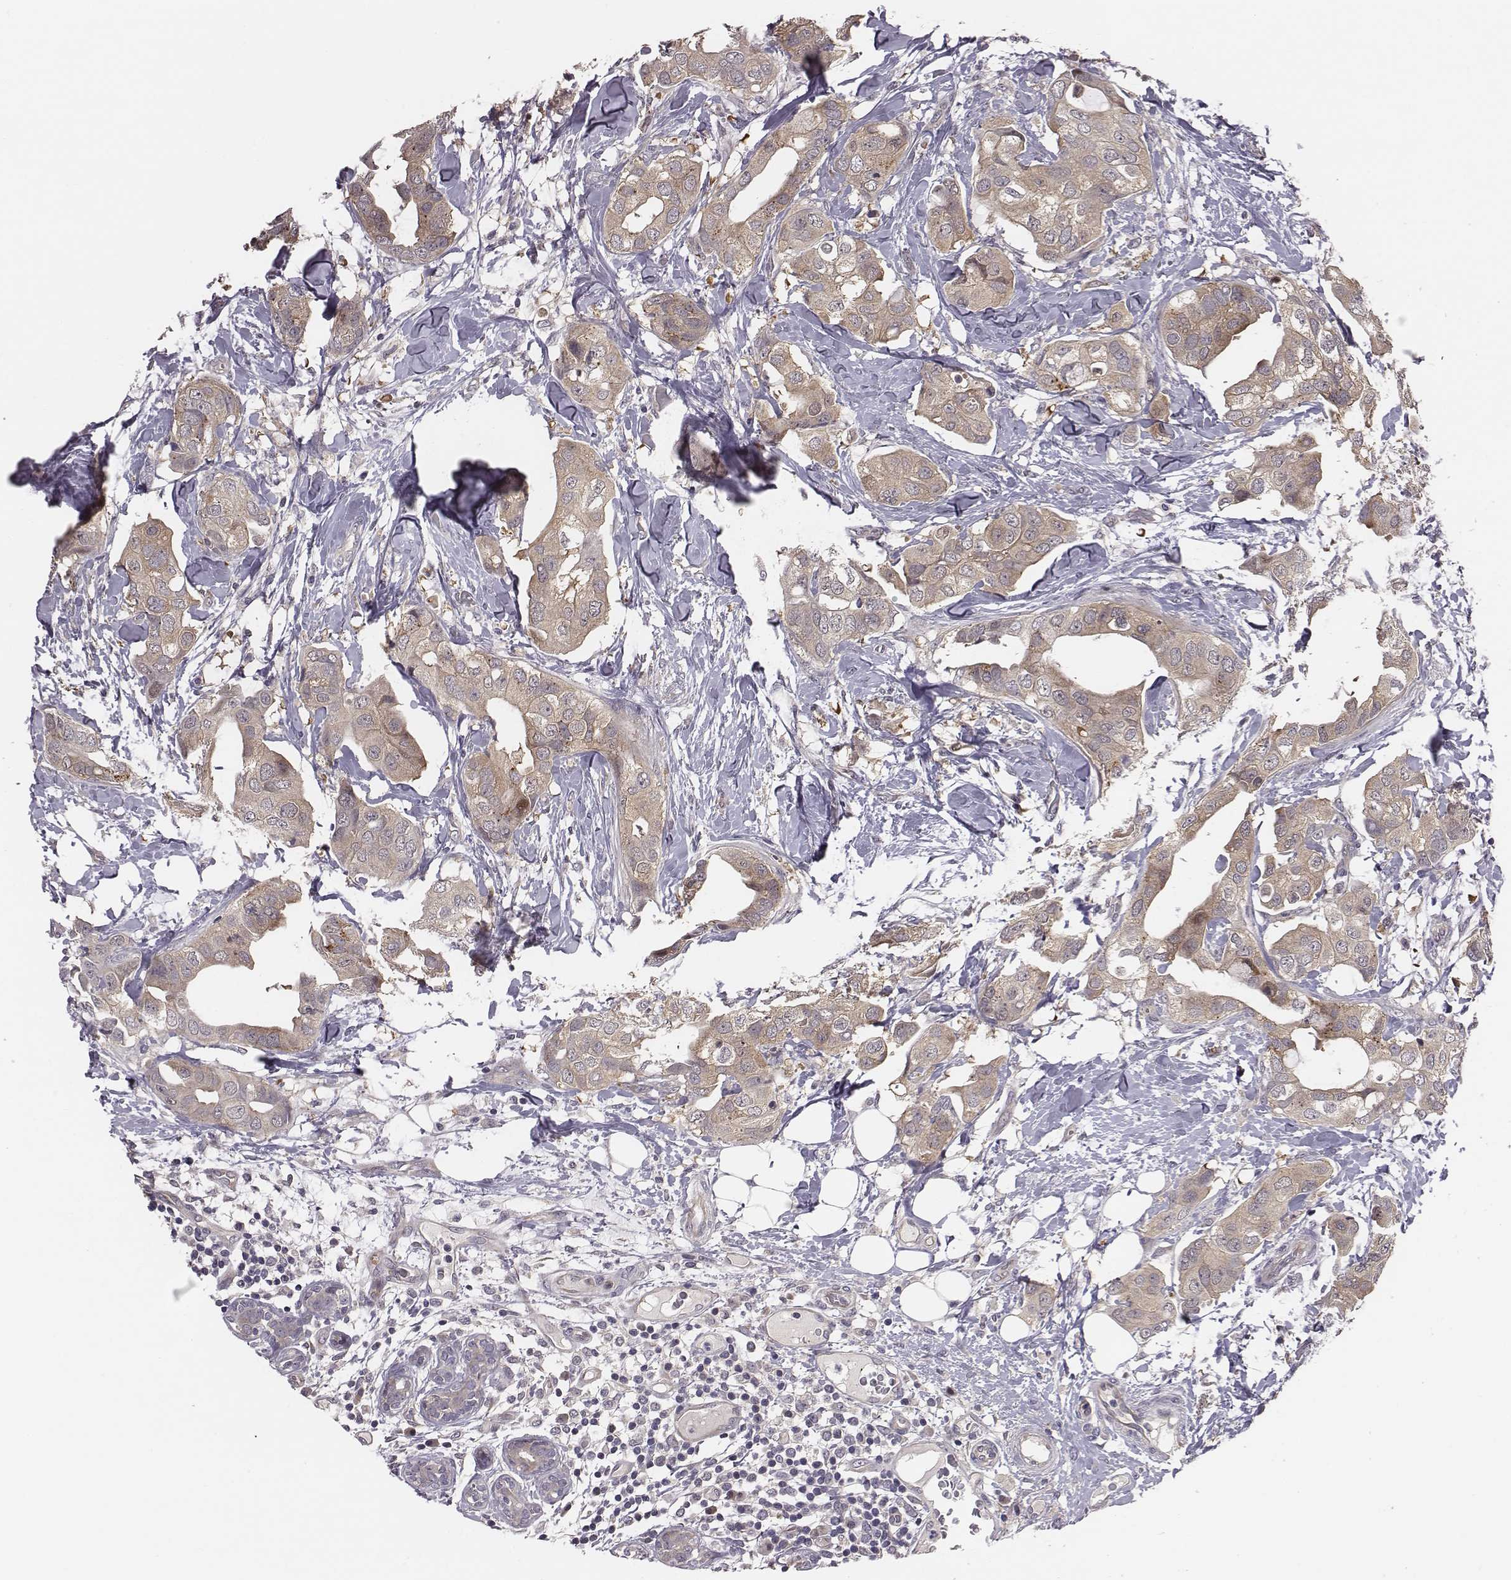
{"staining": {"intensity": "weak", "quantity": ">75%", "location": "cytoplasmic/membranous"}, "tissue": "breast cancer", "cell_type": "Tumor cells", "image_type": "cancer", "snomed": [{"axis": "morphology", "description": "Normal tissue, NOS"}, {"axis": "morphology", "description": "Duct carcinoma"}, {"axis": "topography", "description": "Breast"}], "caption": "Weak cytoplasmic/membranous protein staining is present in approximately >75% of tumor cells in breast infiltrating ductal carcinoma.", "gene": "SMURF2", "patient": {"sex": "female", "age": 40}}